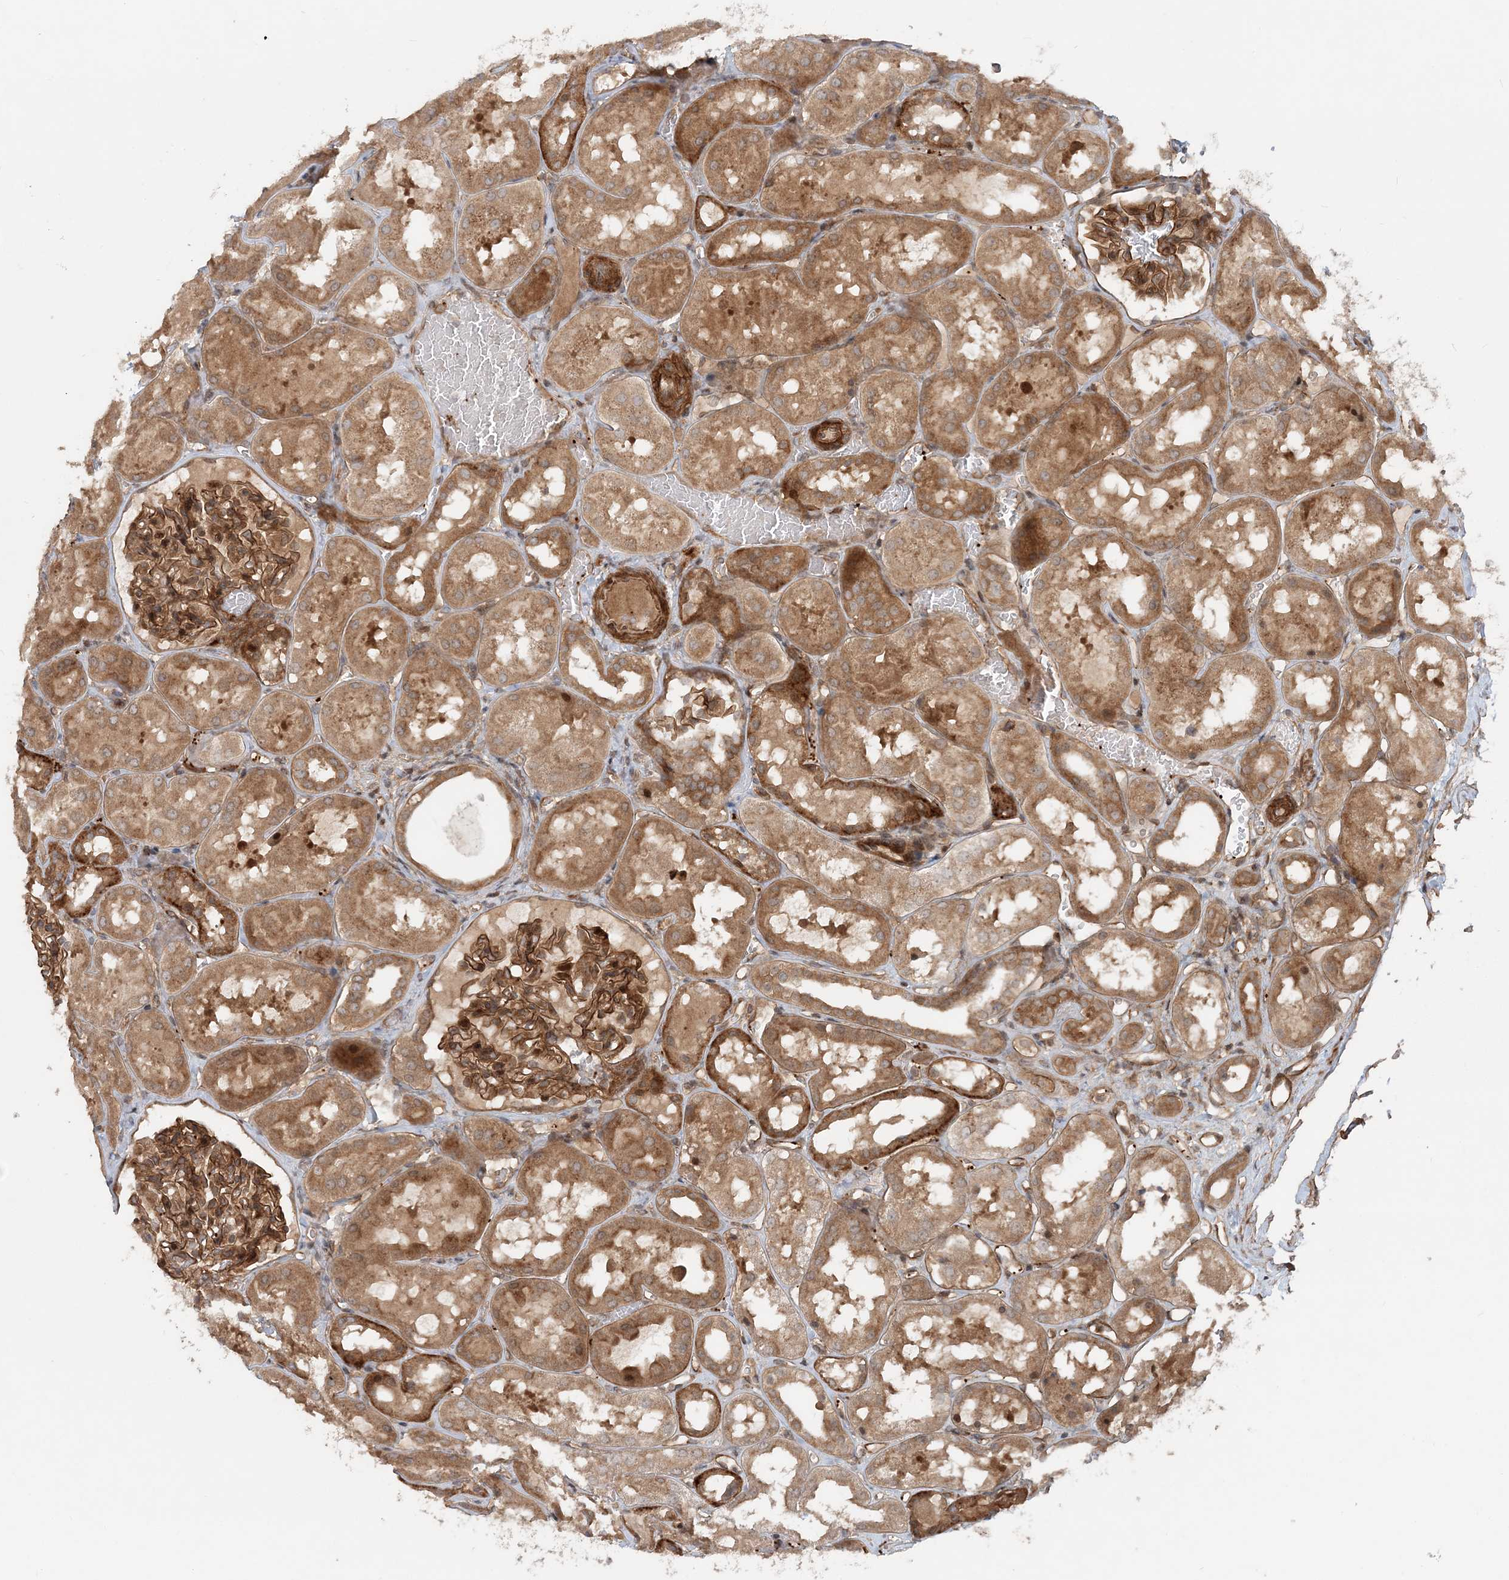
{"staining": {"intensity": "strong", "quantity": ">75%", "location": "cytoplasmic/membranous"}, "tissue": "kidney", "cell_type": "Cells in glomeruli", "image_type": "normal", "snomed": [{"axis": "morphology", "description": "Normal tissue, NOS"}, {"axis": "topography", "description": "Kidney"}, {"axis": "topography", "description": "Urinary bladder"}], "caption": "Immunohistochemical staining of normal kidney demonstrates high levels of strong cytoplasmic/membranous staining in approximately >75% of cells in glomeruli.", "gene": "GEMIN5", "patient": {"sex": "male", "age": 16}}